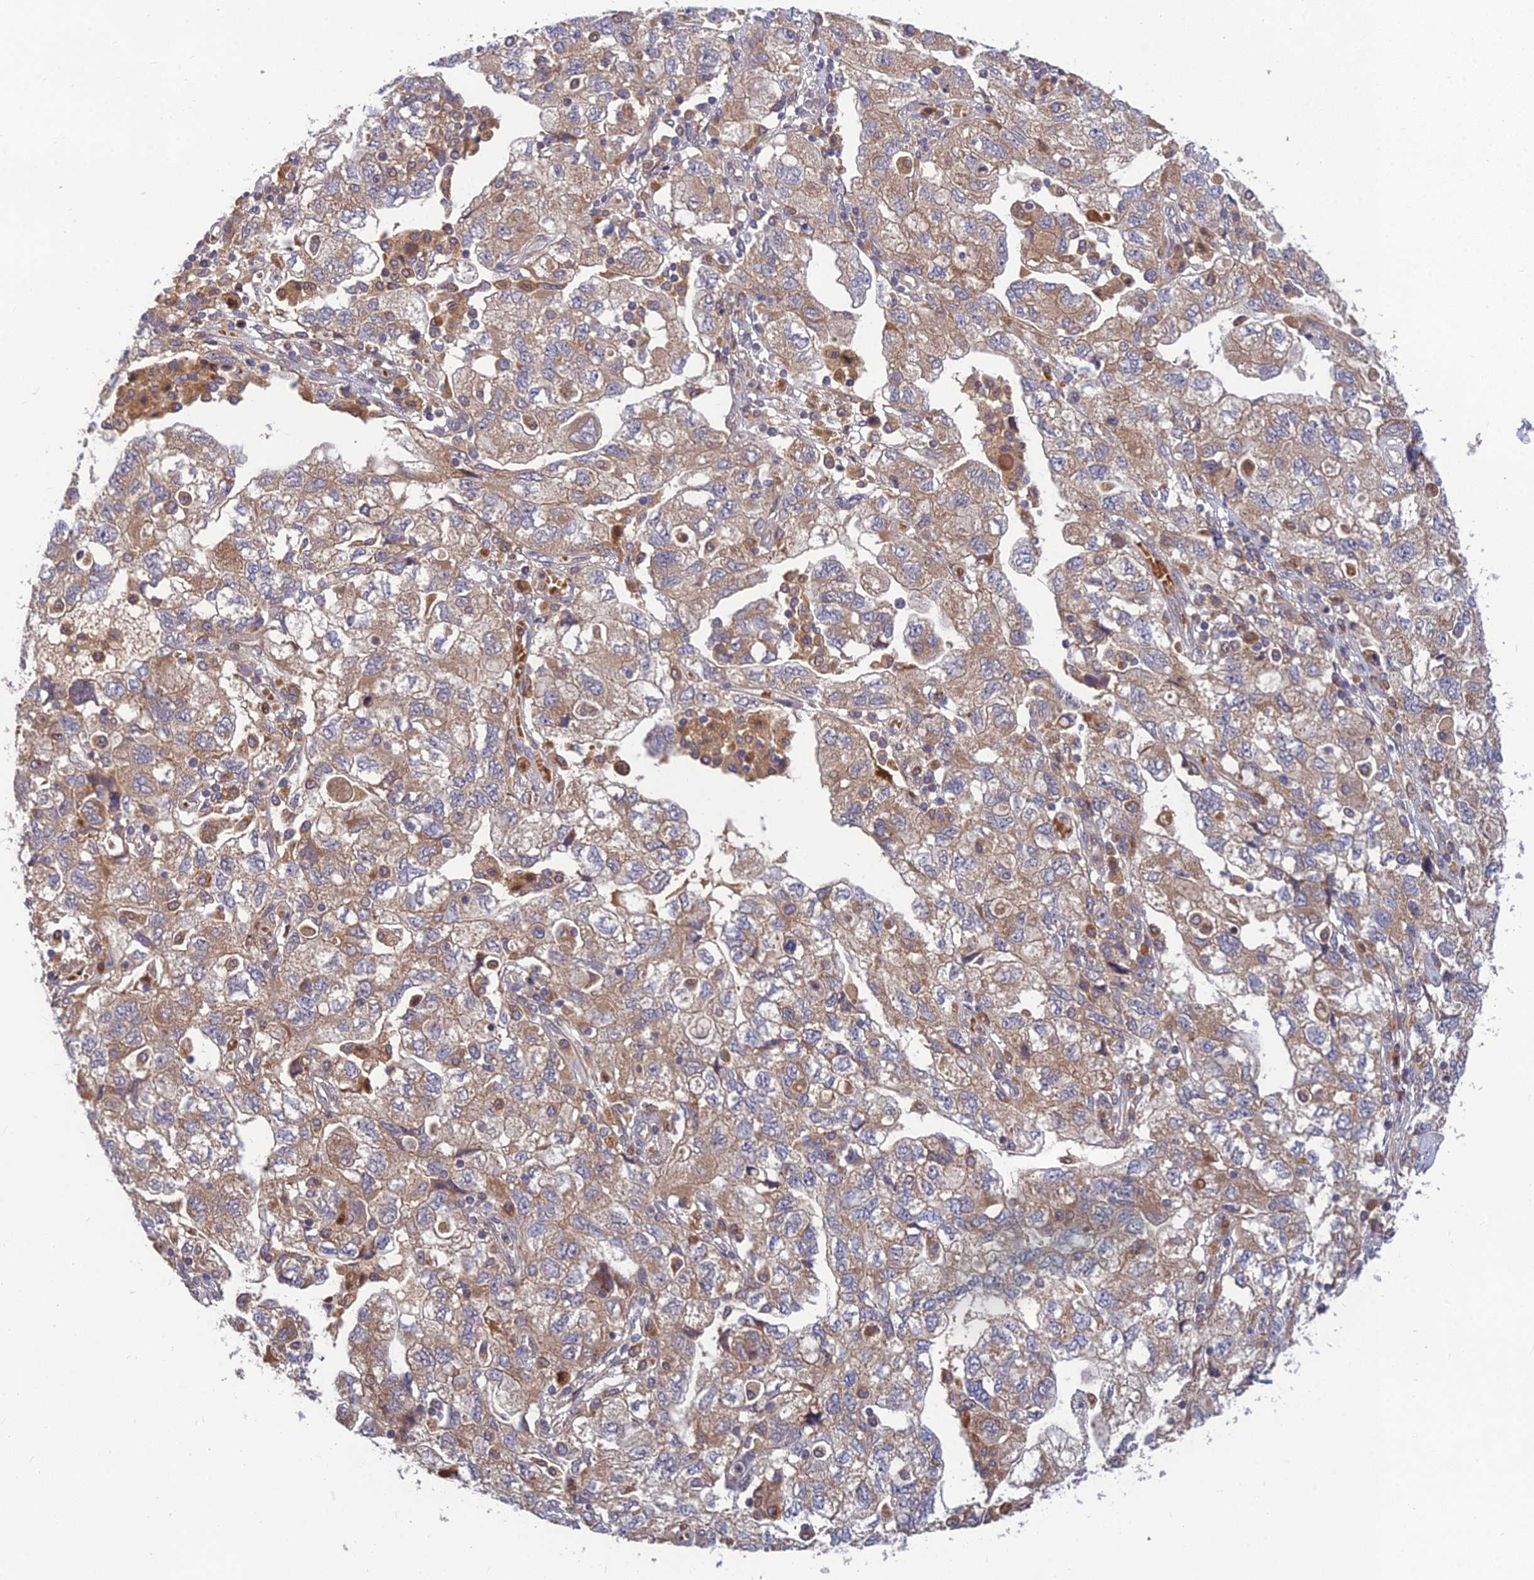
{"staining": {"intensity": "weak", "quantity": ">75%", "location": "cytoplasmic/membranous"}, "tissue": "ovarian cancer", "cell_type": "Tumor cells", "image_type": "cancer", "snomed": [{"axis": "morphology", "description": "Carcinoma, NOS"}, {"axis": "morphology", "description": "Cystadenocarcinoma, serous, NOS"}, {"axis": "topography", "description": "Ovary"}], "caption": "About >75% of tumor cells in human carcinoma (ovarian) exhibit weak cytoplasmic/membranous protein positivity as visualized by brown immunohistochemical staining.", "gene": "FAM151B", "patient": {"sex": "female", "age": 69}}